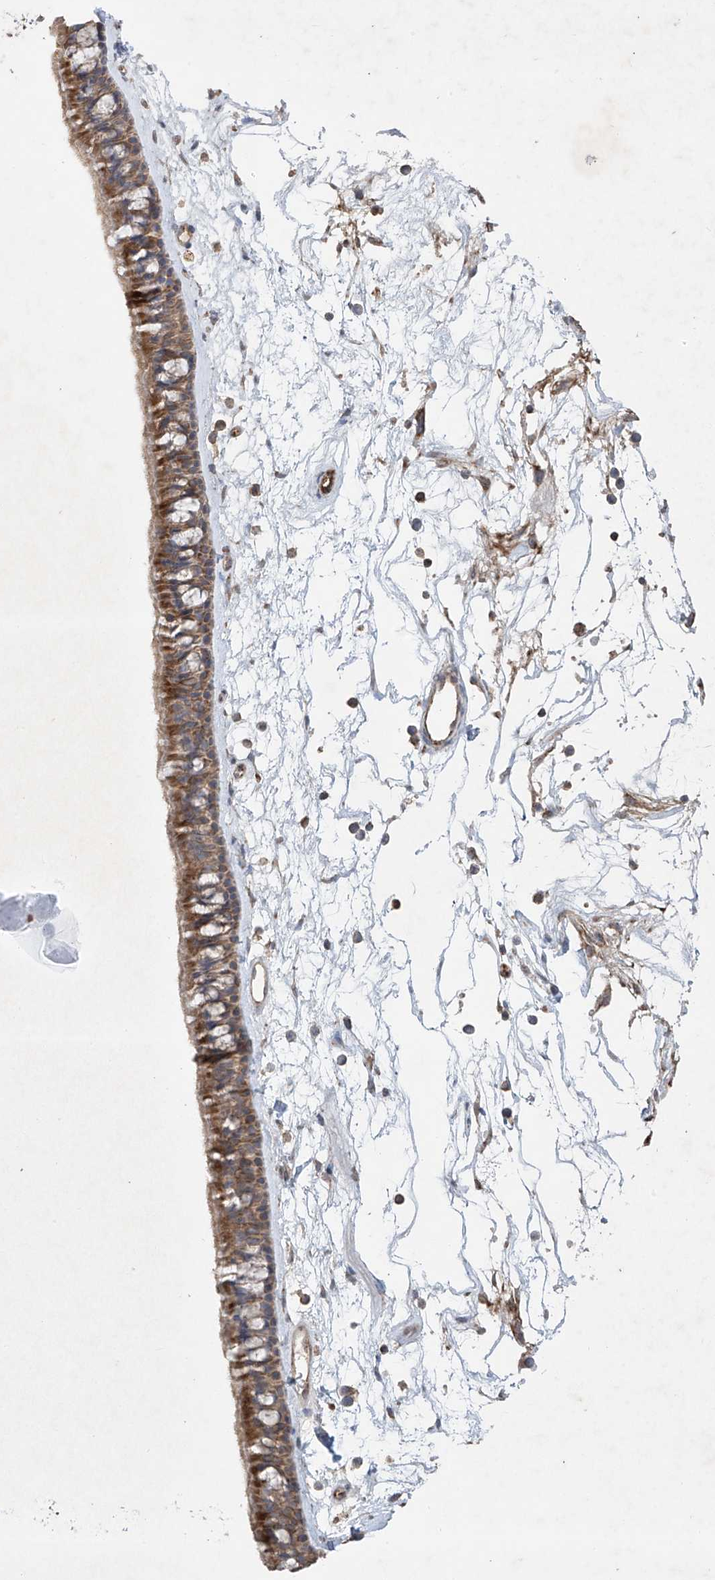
{"staining": {"intensity": "moderate", "quantity": ">75%", "location": "cytoplasmic/membranous"}, "tissue": "nasopharynx", "cell_type": "Respiratory epithelial cells", "image_type": "normal", "snomed": [{"axis": "morphology", "description": "Normal tissue, NOS"}, {"axis": "topography", "description": "Nasopharynx"}], "caption": "High-power microscopy captured an immunohistochemistry (IHC) histopathology image of unremarkable nasopharynx, revealing moderate cytoplasmic/membranous positivity in about >75% of respiratory epithelial cells. Immunohistochemistry stains the protein in brown and the nuclei are stained blue.", "gene": "UQCC1", "patient": {"sex": "male", "age": 64}}